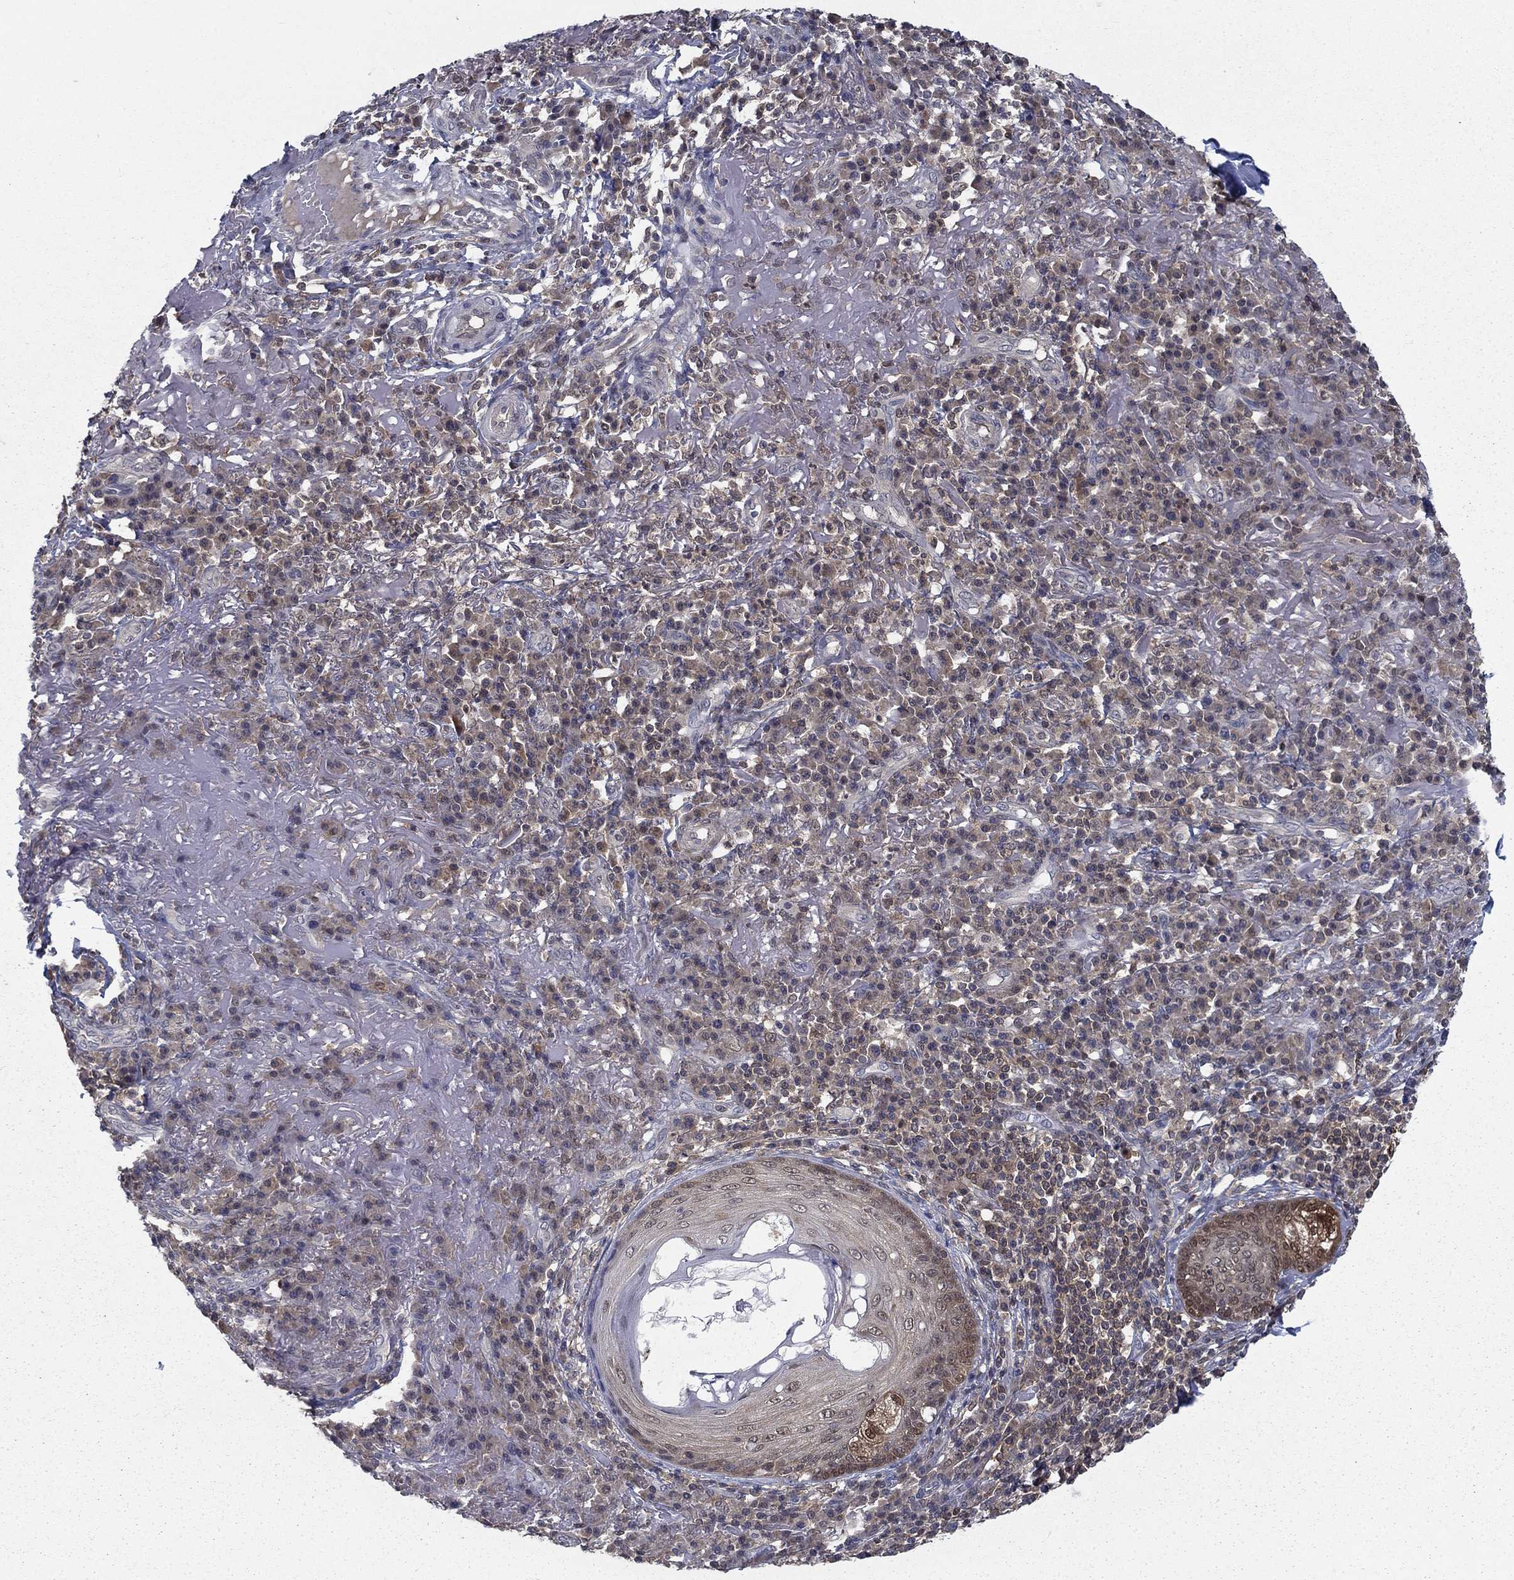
{"staining": {"intensity": "weak", "quantity": "25%-75%", "location": "cytoplasmic/membranous"}, "tissue": "skin cancer", "cell_type": "Tumor cells", "image_type": "cancer", "snomed": [{"axis": "morphology", "description": "Squamous cell carcinoma, NOS"}, {"axis": "topography", "description": "Skin"}], "caption": "Immunohistochemical staining of squamous cell carcinoma (skin) shows low levels of weak cytoplasmic/membranous protein positivity in approximately 25%-75% of tumor cells. The staining was performed using DAB to visualize the protein expression in brown, while the nuclei were stained in blue with hematoxylin (Magnification: 20x).", "gene": "NIT2", "patient": {"sex": "male", "age": 92}}